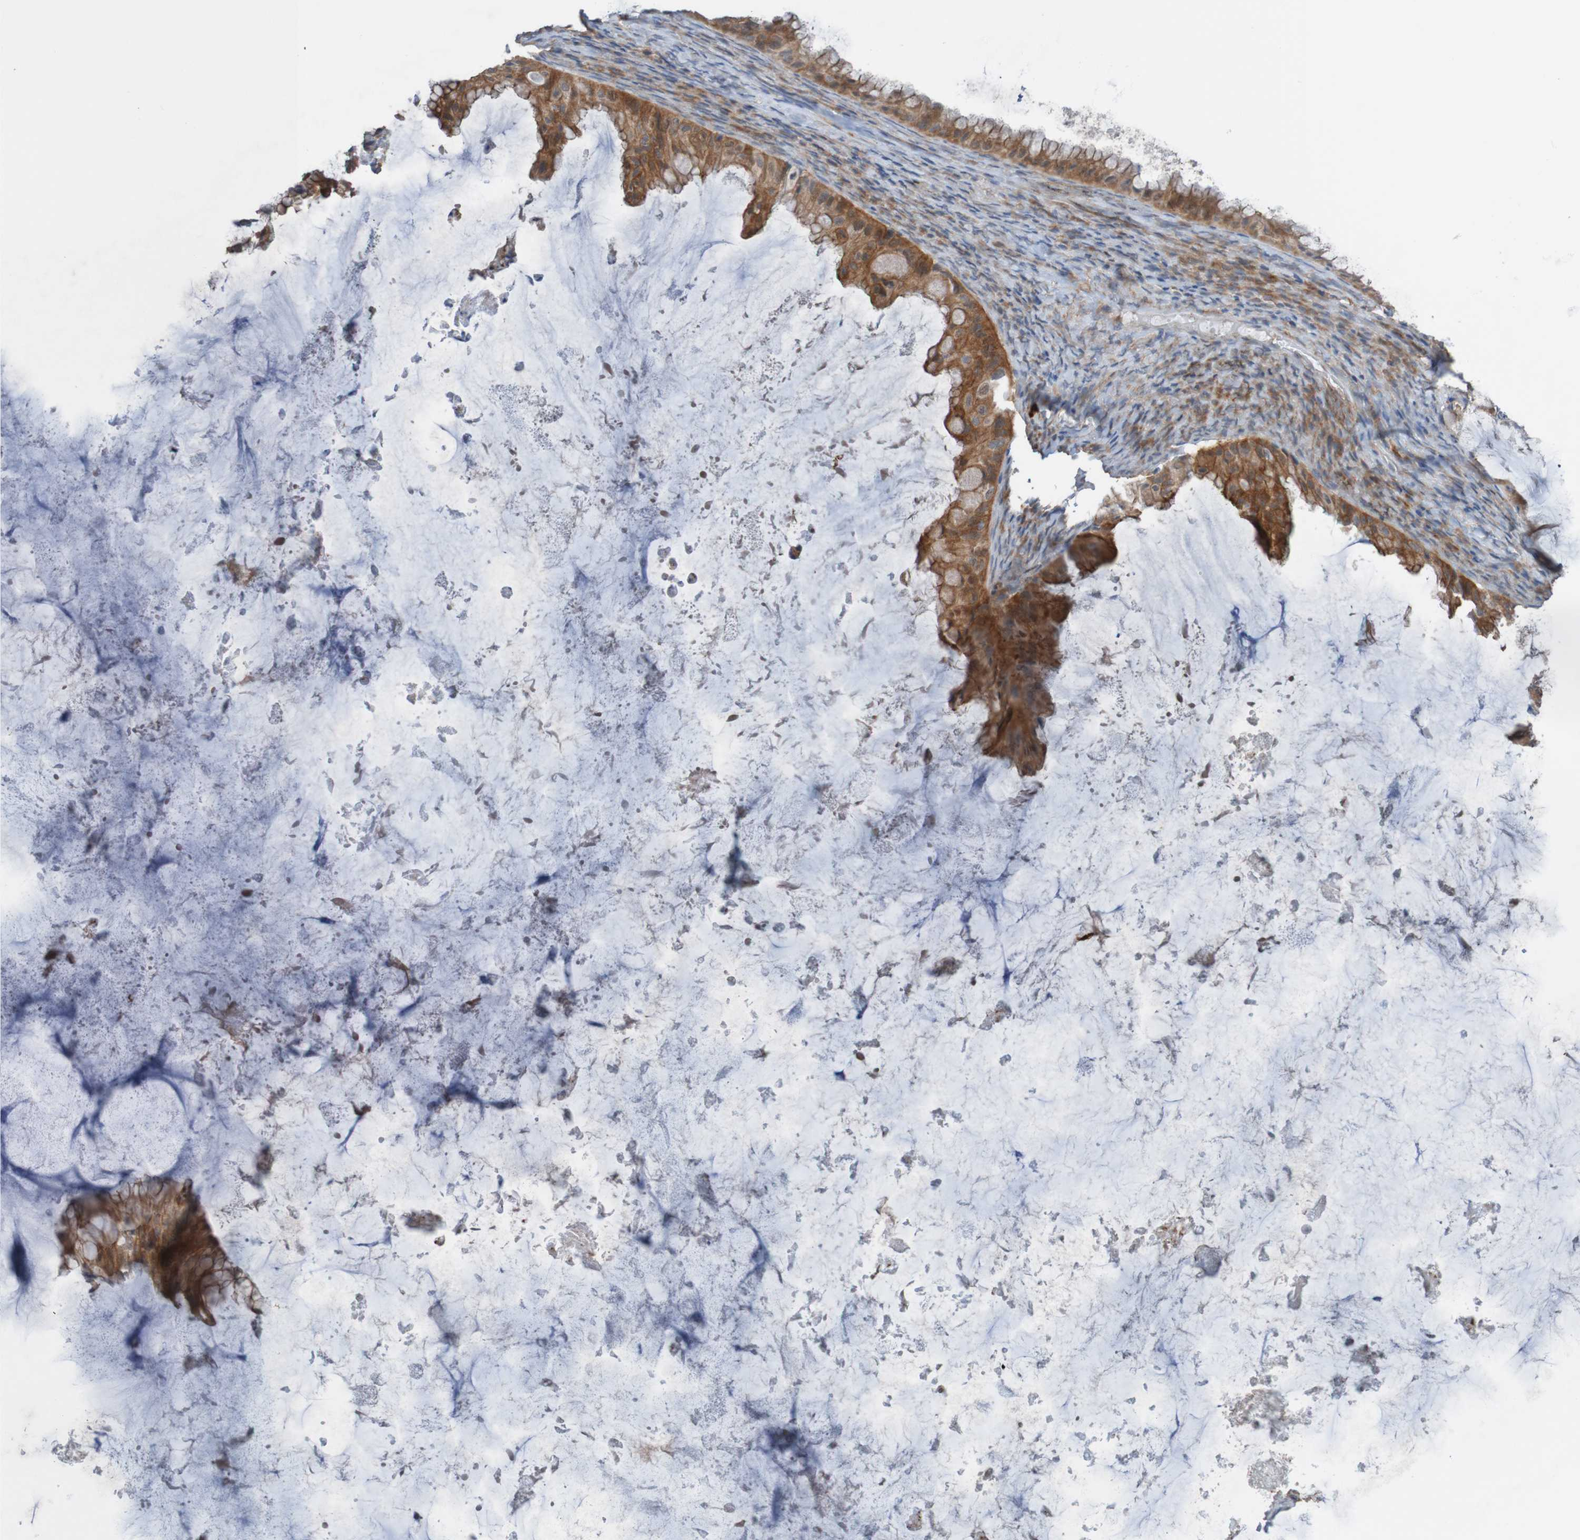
{"staining": {"intensity": "moderate", "quantity": ">75%", "location": "cytoplasmic/membranous"}, "tissue": "ovarian cancer", "cell_type": "Tumor cells", "image_type": "cancer", "snomed": [{"axis": "morphology", "description": "Cystadenocarcinoma, mucinous, NOS"}, {"axis": "topography", "description": "Ovary"}], "caption": "Immunohistochemical staining of human ovarian cancer (mucinous cystadenocarcinoma) demonstrates medium levels of moderate cytoplasmic/membranous protein expression in approximately >75% of tumor cells.", "gene": "ST8SIA6", "patient": {"sex": "female", "age": 61}}